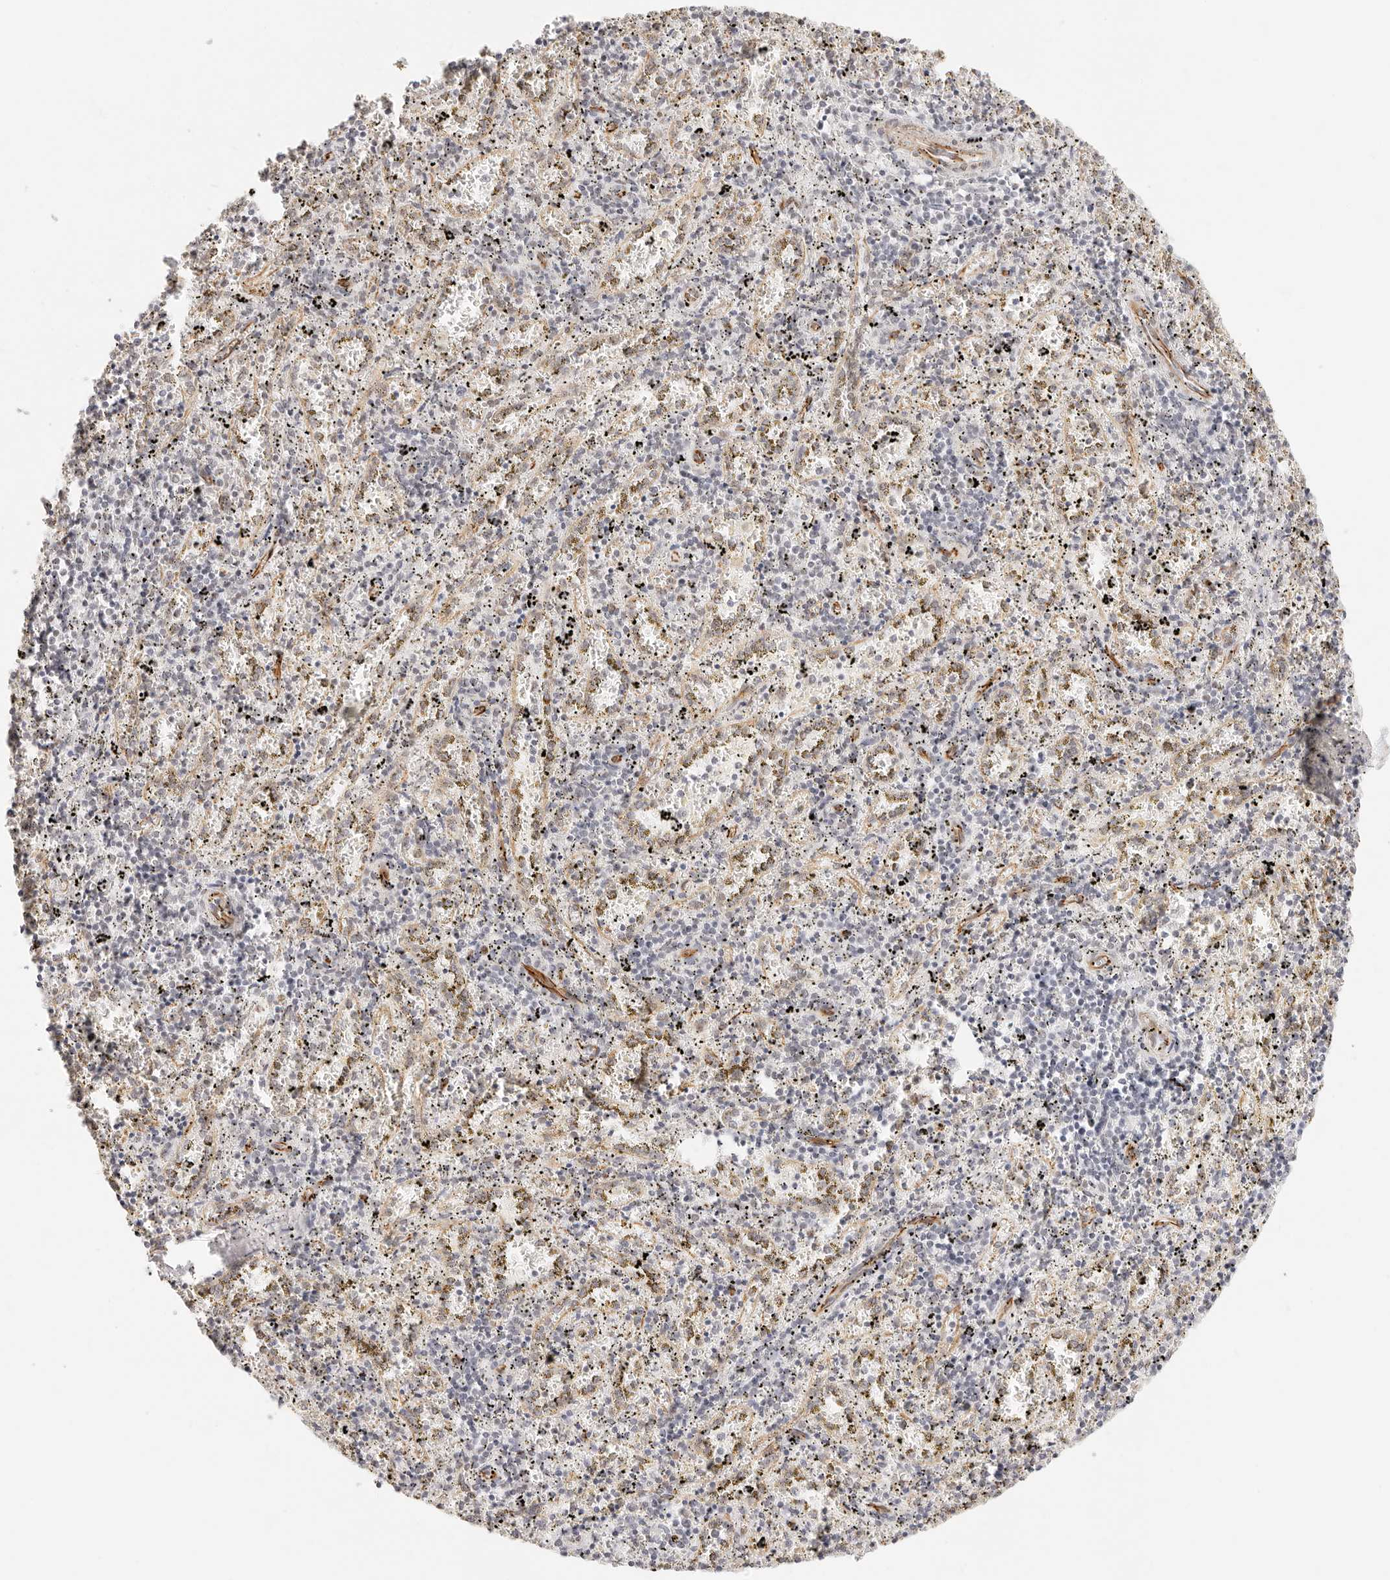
{"staining": {"intensity": "negative", "quantity": "none", "location": "none"}, "tissue": "spleen", "cell_type": "Cells in red pulp", "image_type": "normal", "snomed": [{"axis": "morphology", "description": "Normal tissue, NOS"}, {"axis": "topography", "description": "Spleen"}], "caption": "Protein analysis of normal spleen reveals no significant positivity in cells in red pulp. (Immunohistochemistry (ihc), brightfield microscopy, high magnification).", "gene": "ZC3H11A", "patient": {"sex": "male", "age": 11}}